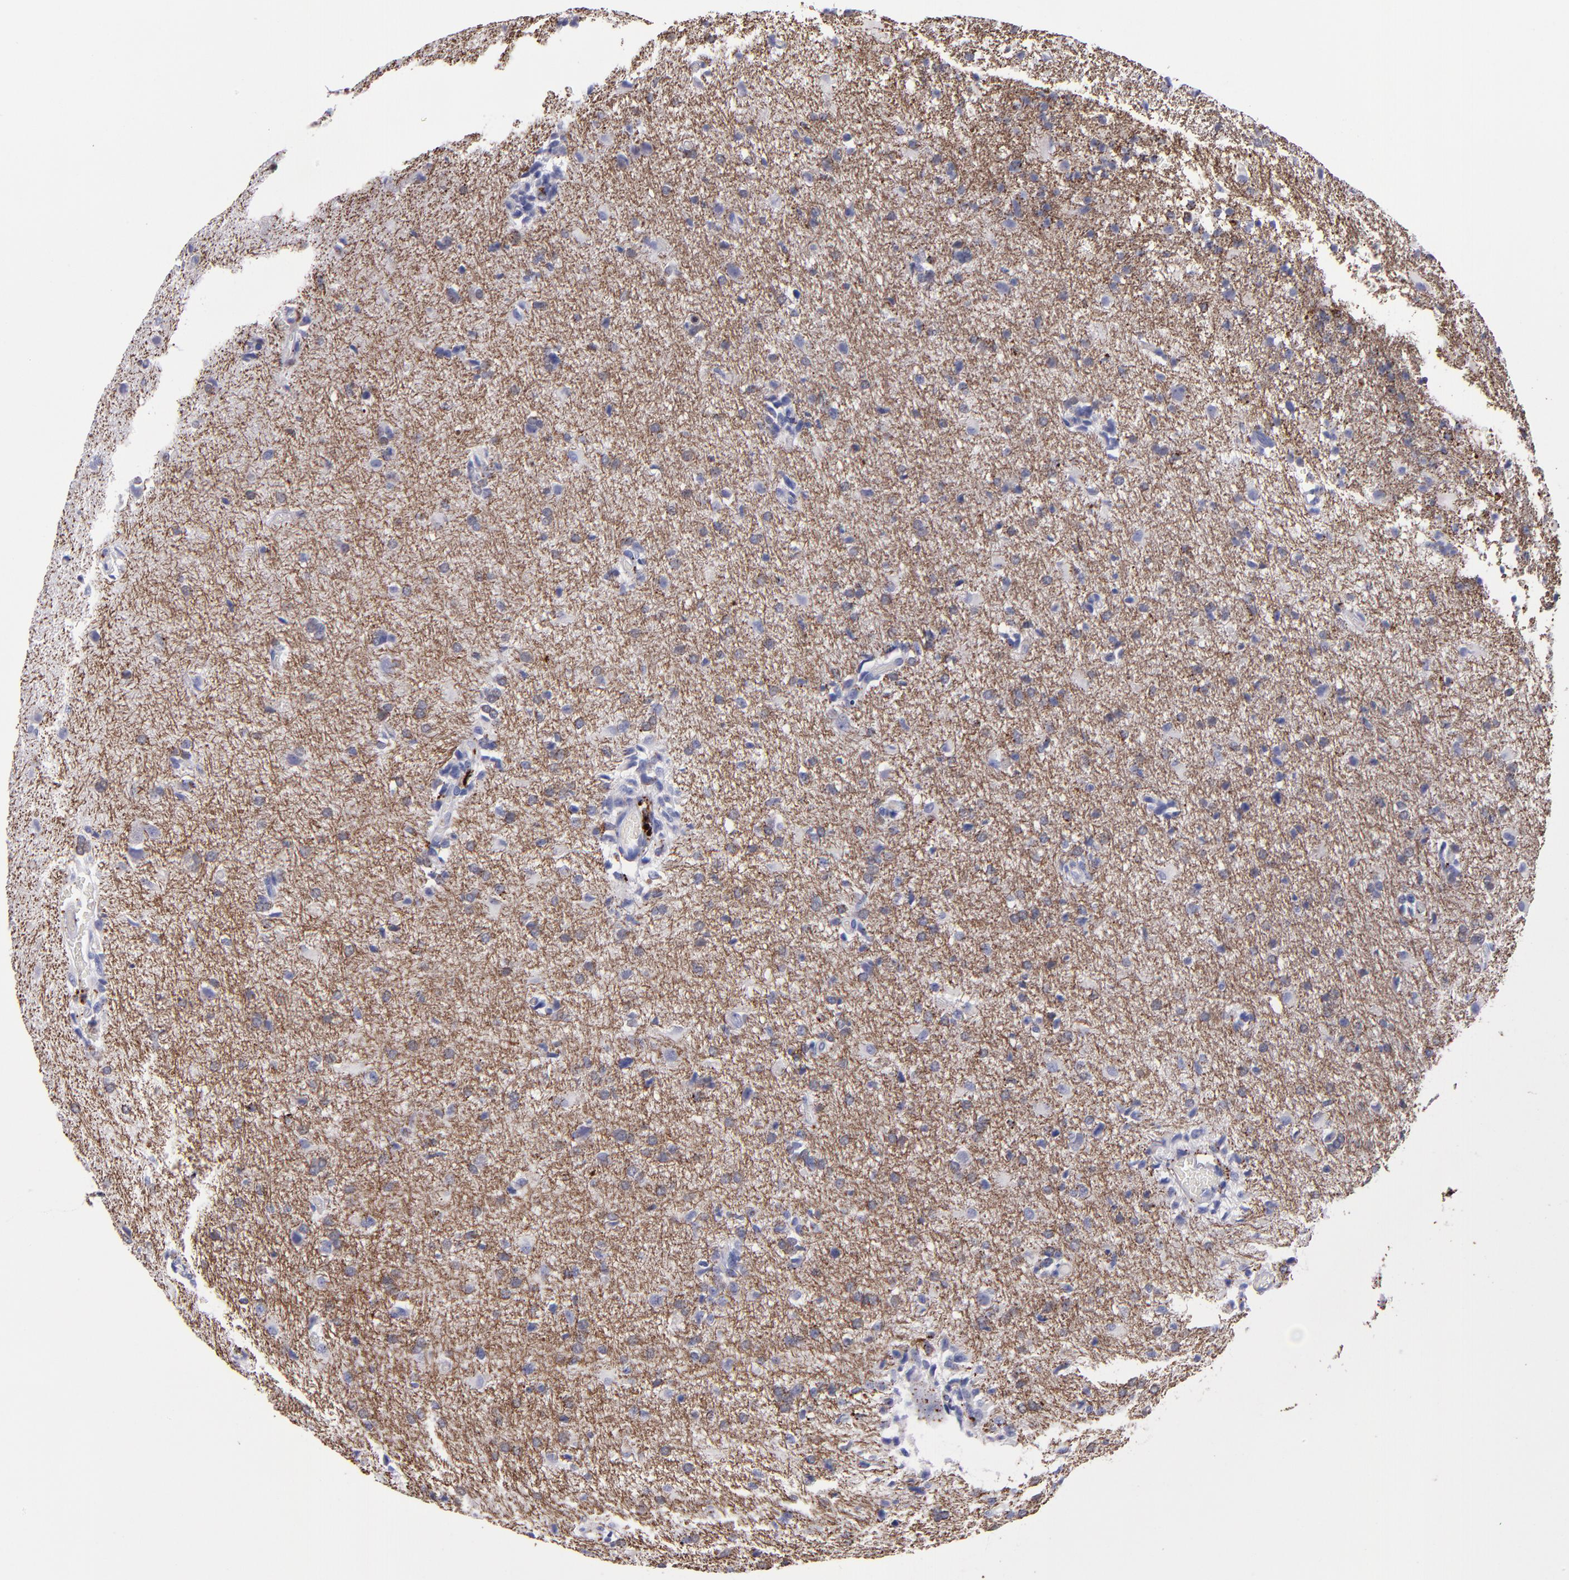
{"staining": {"intensity": "moderate", "quantity": ">75%", "location": "cytoplasmic/membranous"}, "tissue": "glioma", "cell_type": "Tumor cells", "image_type": "cancer", "snomed": [{"axis": "morphology", "description": "Glioma, malignant, High grade"}, {"axis": "topography", "description": "Brain"}], "caption": "Protein staining reveals moderate cytoplasmic/membranous positivity in approximately >75% of tumor cells in malignant high-grade glioma.", "gene": "CTSS", "patient": {"sex": "male", "age": 68}}